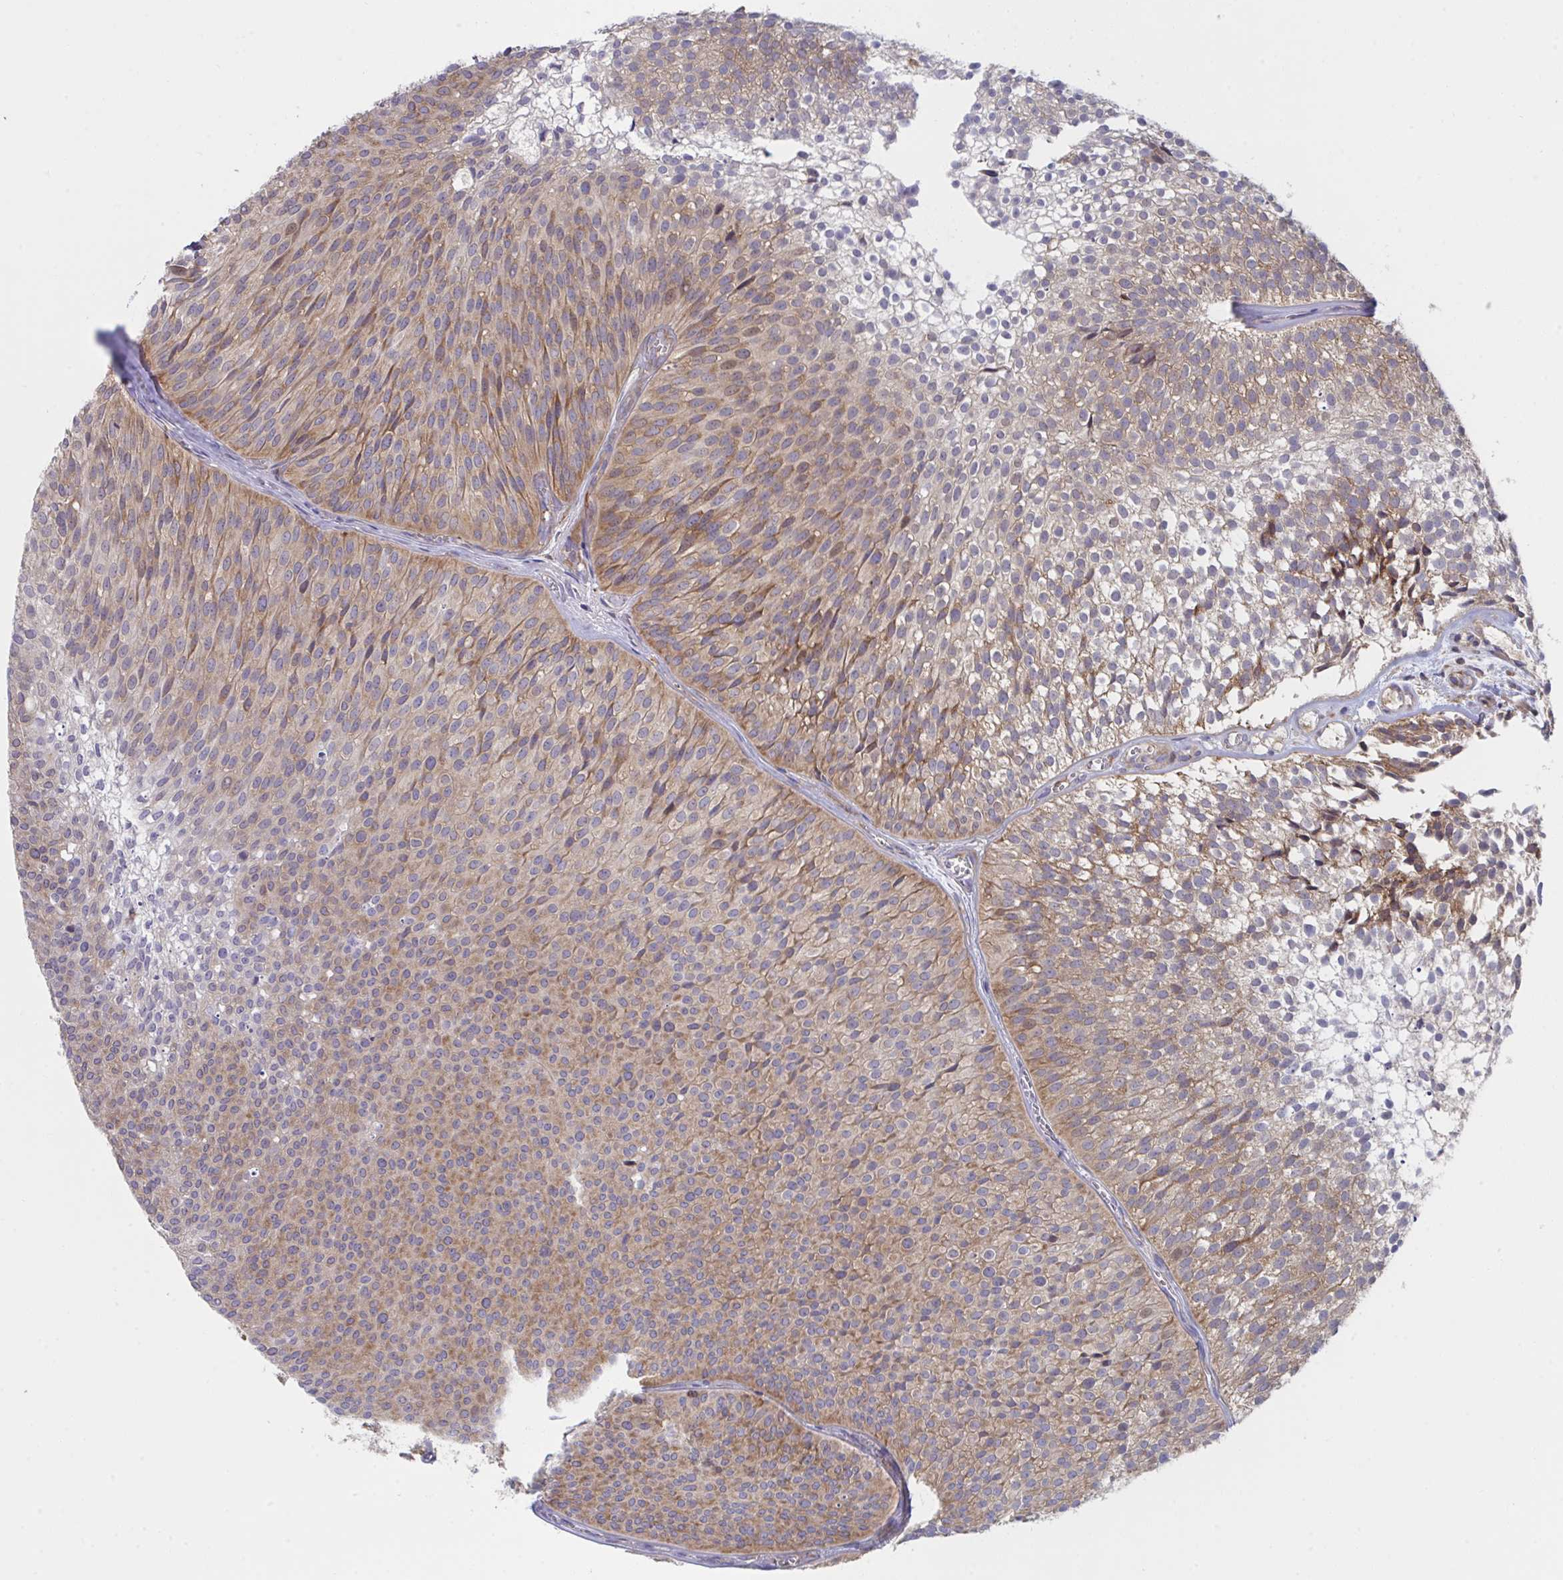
{"staining": {"intensity": "moderate", "quantity": "25%-75%", "location": "cytoplasmic/membranous"}, "tissue": "urothelial cancer", "cell_type": "Tumor cells", "image_type": "cancer", "snomed": [{"axis": "morphology", "description": "Urothelial carcinoma, Low grade"}, {"axis": "topography", "description": "Urinary bladder"}], "caption": "Urothelial carcinoma (low-grade) stained for a protein shows moderate cytoplasmic/membranous positivity in tumor cells.", "gene": "WNK1", "patient": {"sex": "male", "age": 91}}